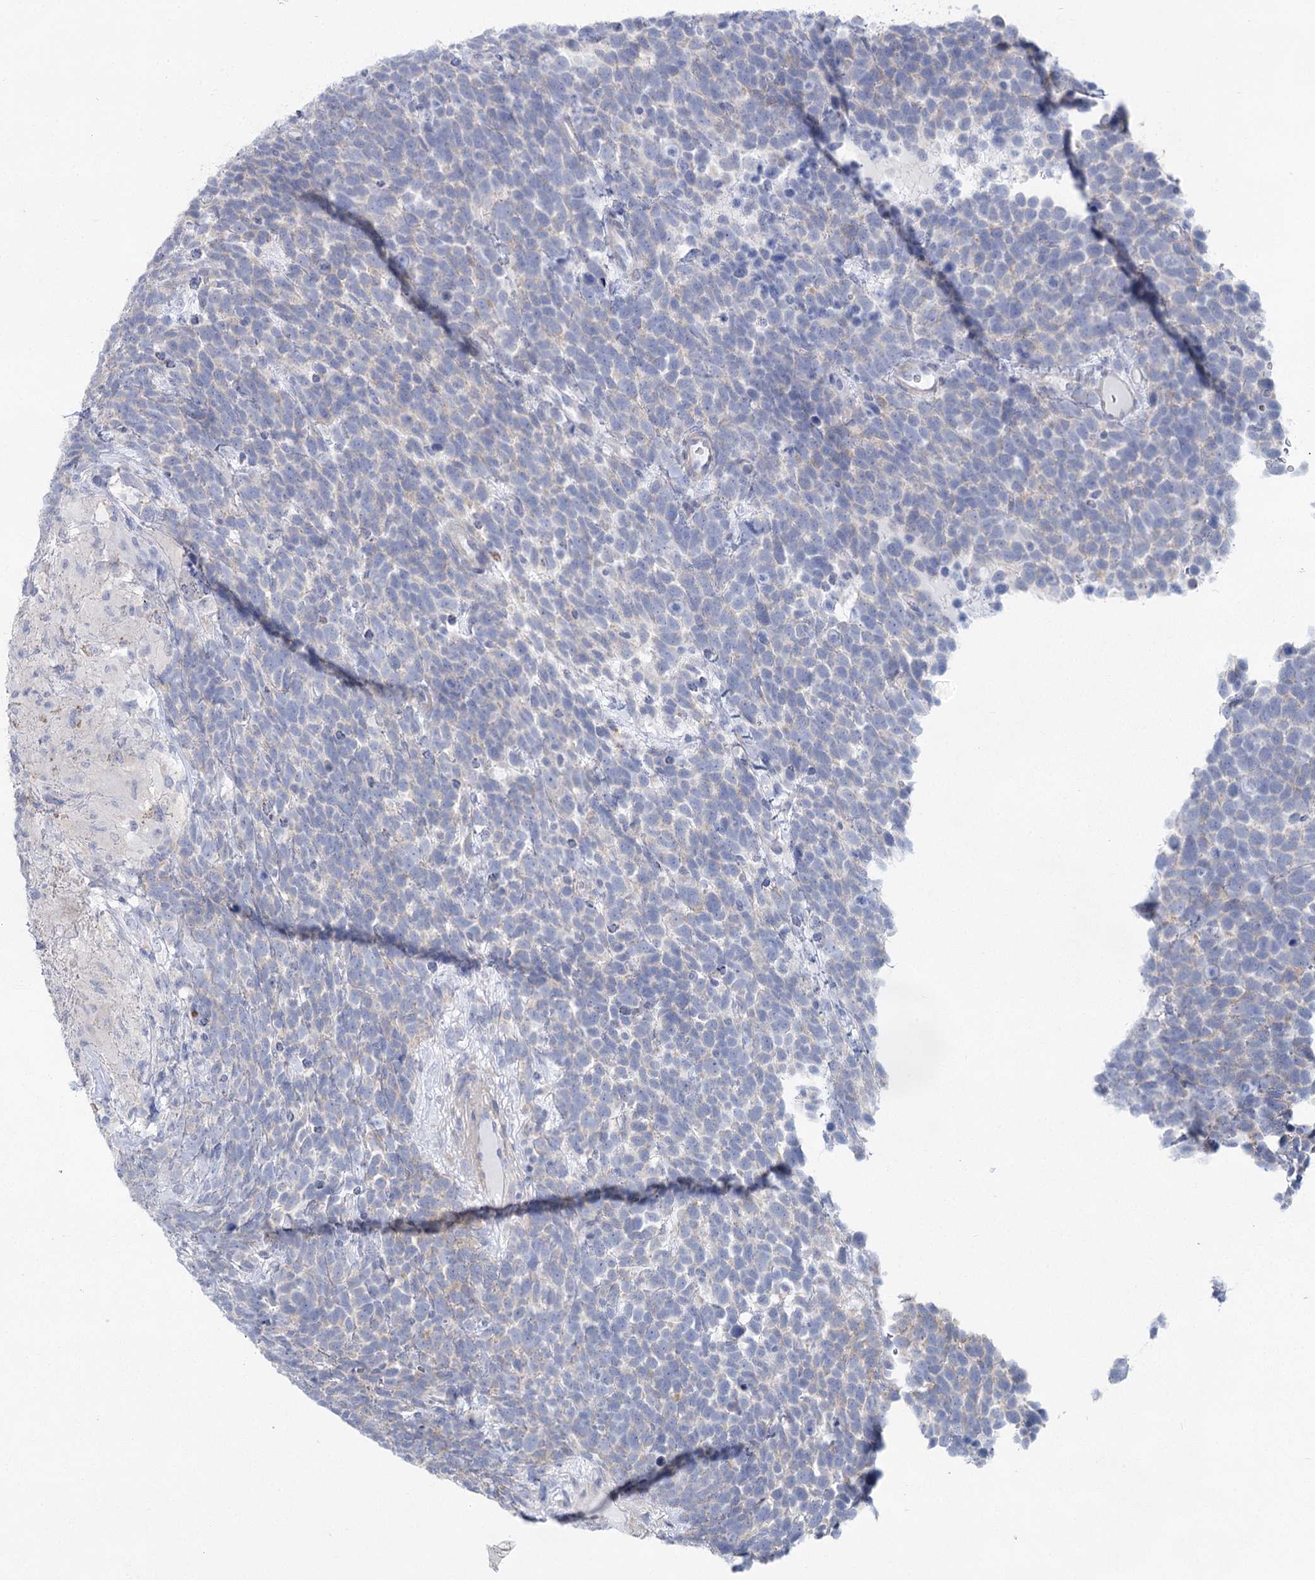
{"staining": {"intensity": "weak", "quantity": "<25%", "location": "cytoplasmic/membranous"}, "tissue": "urothelial cancer", "cell_type": "Tumor cells", "image_type": "cancer", "snomed": [{"axis": "morphology", "description": "Urothelial carcinoma, High grade"}, {"axis": "topography", "description": "Urinary bladder"}], "caption": "A high-resolution image shows IHC staining of urothelial cancer, which shows no significant staining in tumor cells.", "gene": "CCDC88A", "patient": {"sex": "female", "age": 82}}